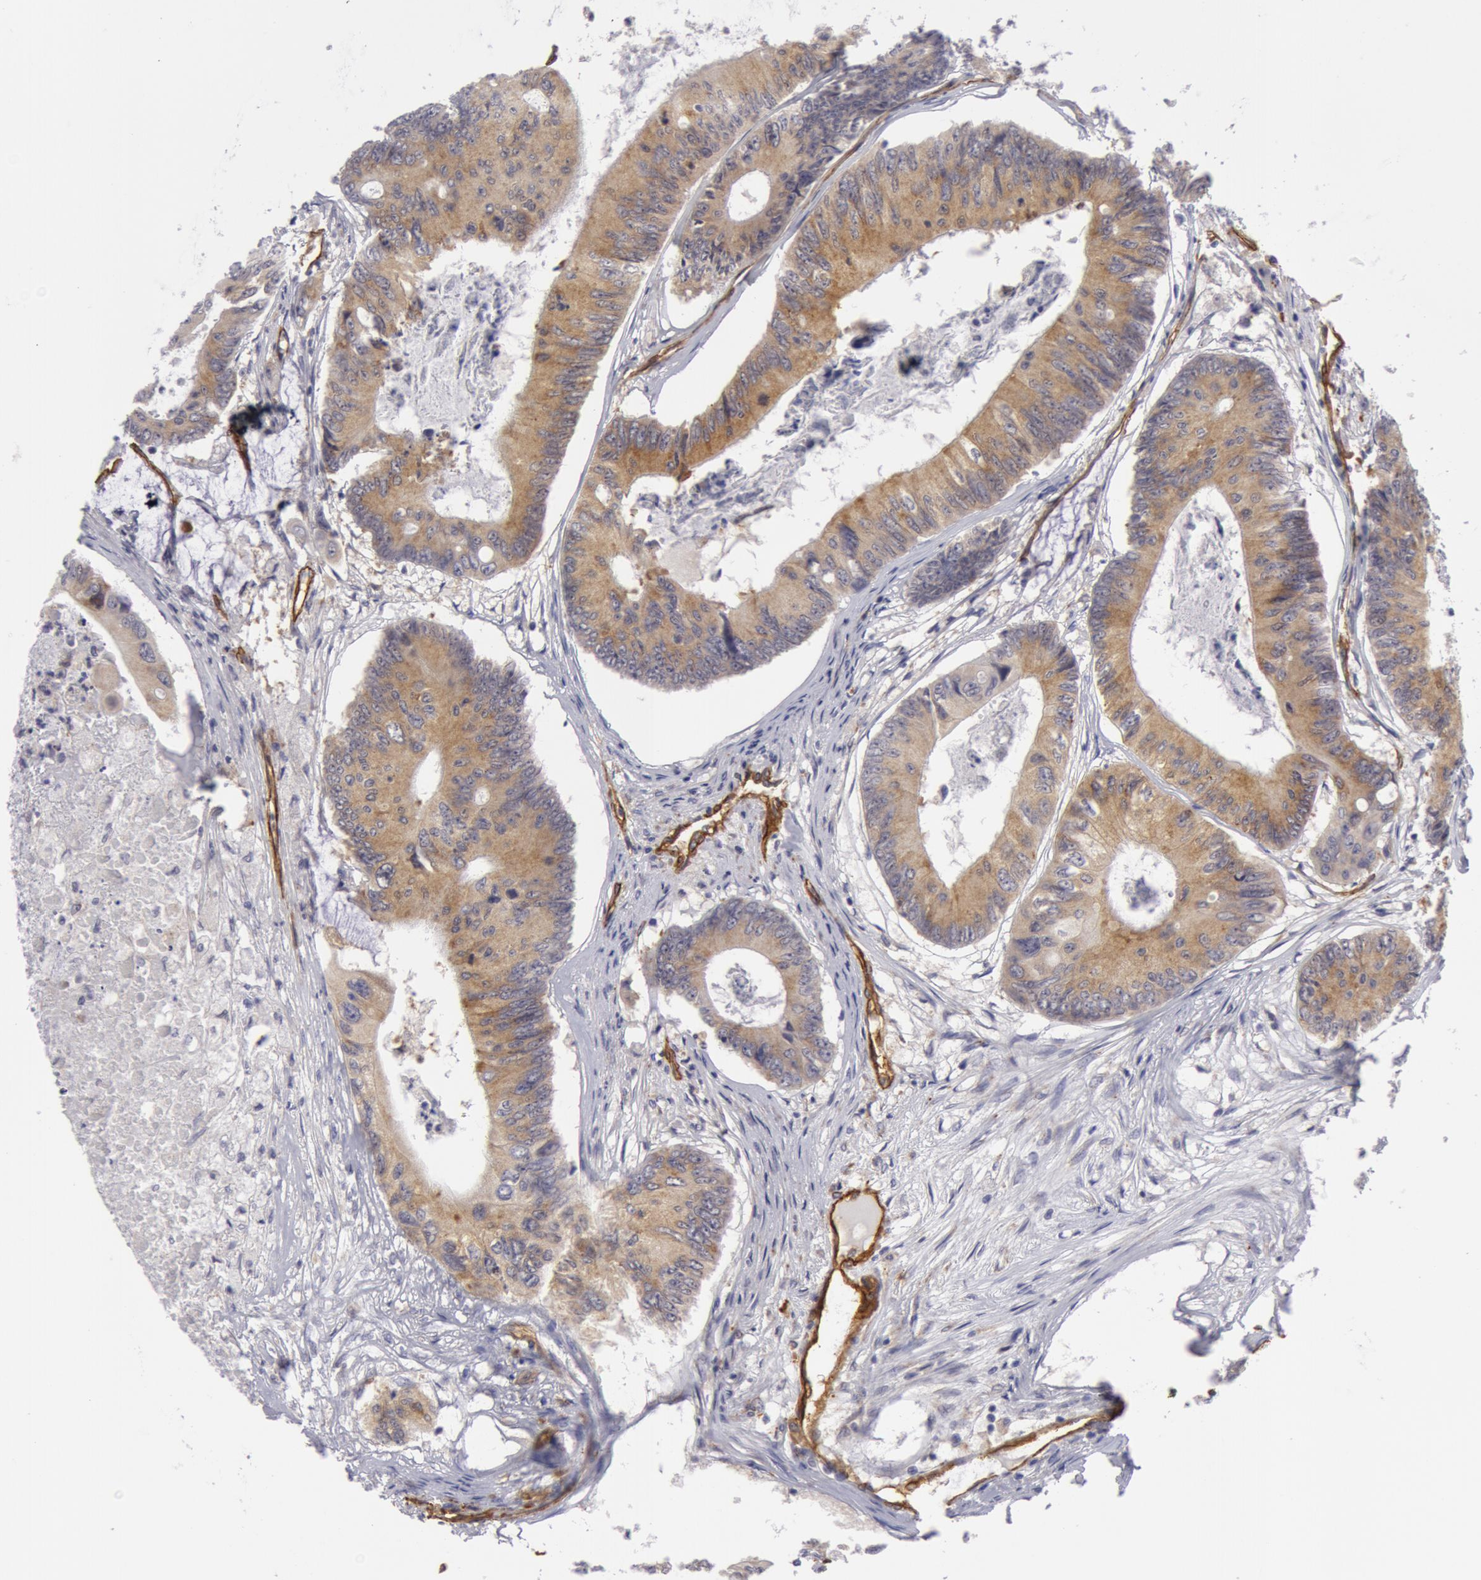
{"staining": {"intensity": "weak", "quantity": ">75%", "location": "cytoplasmic/membranous"}, "tissue": "colorectal cancer", "cell_type": "Tumor cells", "image_type": "cancer", "snomed": [{"axis": "morphology", "description": "Adenocarcinoma, NOS"}, {"axis": "topography", "description": "Colon"}], "caption": "A brown stain shows weak cytoplasmic/membranous positivity of a protein in colorectal cancer tumor cells.", "gene": "IL23A", "patient": {"sex": "male", "age": 65}}